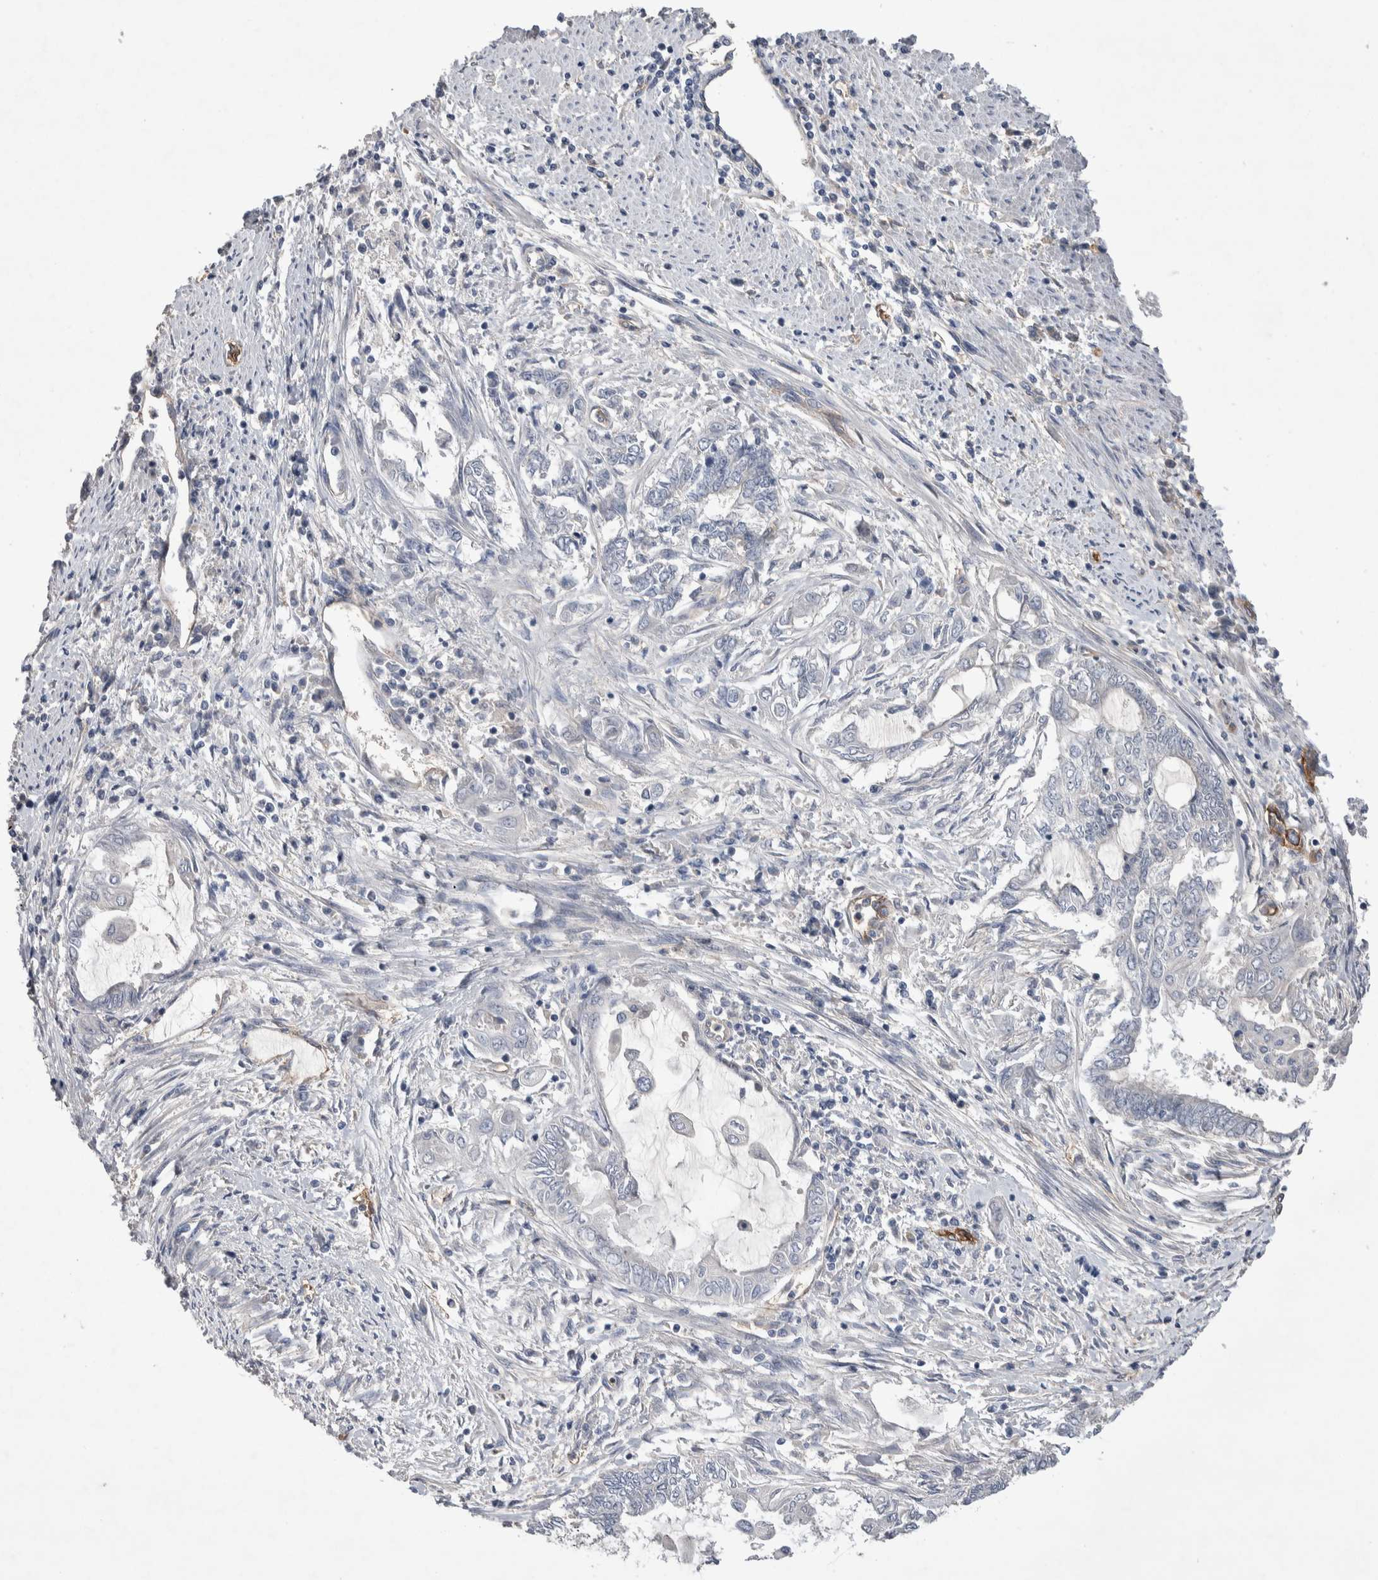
{"staining": {"intensity": "negative", "quantity": "none", "location": "none"}, "tissue": "endometrial cancer", "cell_type": "Tumor cells", "image_type": "cancer", "snomed": [{"axis": "morphology", "description": "Adenocarcinoma, NOS"}, {"axis": "topography", "description": "Uterus"}, {"axis": "topography", "description": "Endometrium"}], "caption": "Photomicrograph shows no significant protein positivity in tumor cells of endometrial cancer (adenocarcinoma). (Immunohistochemistry, brightfield microscopy, high magnification).", "gene": "CEP131", "patient": {"sex": "female", "age": 70}}